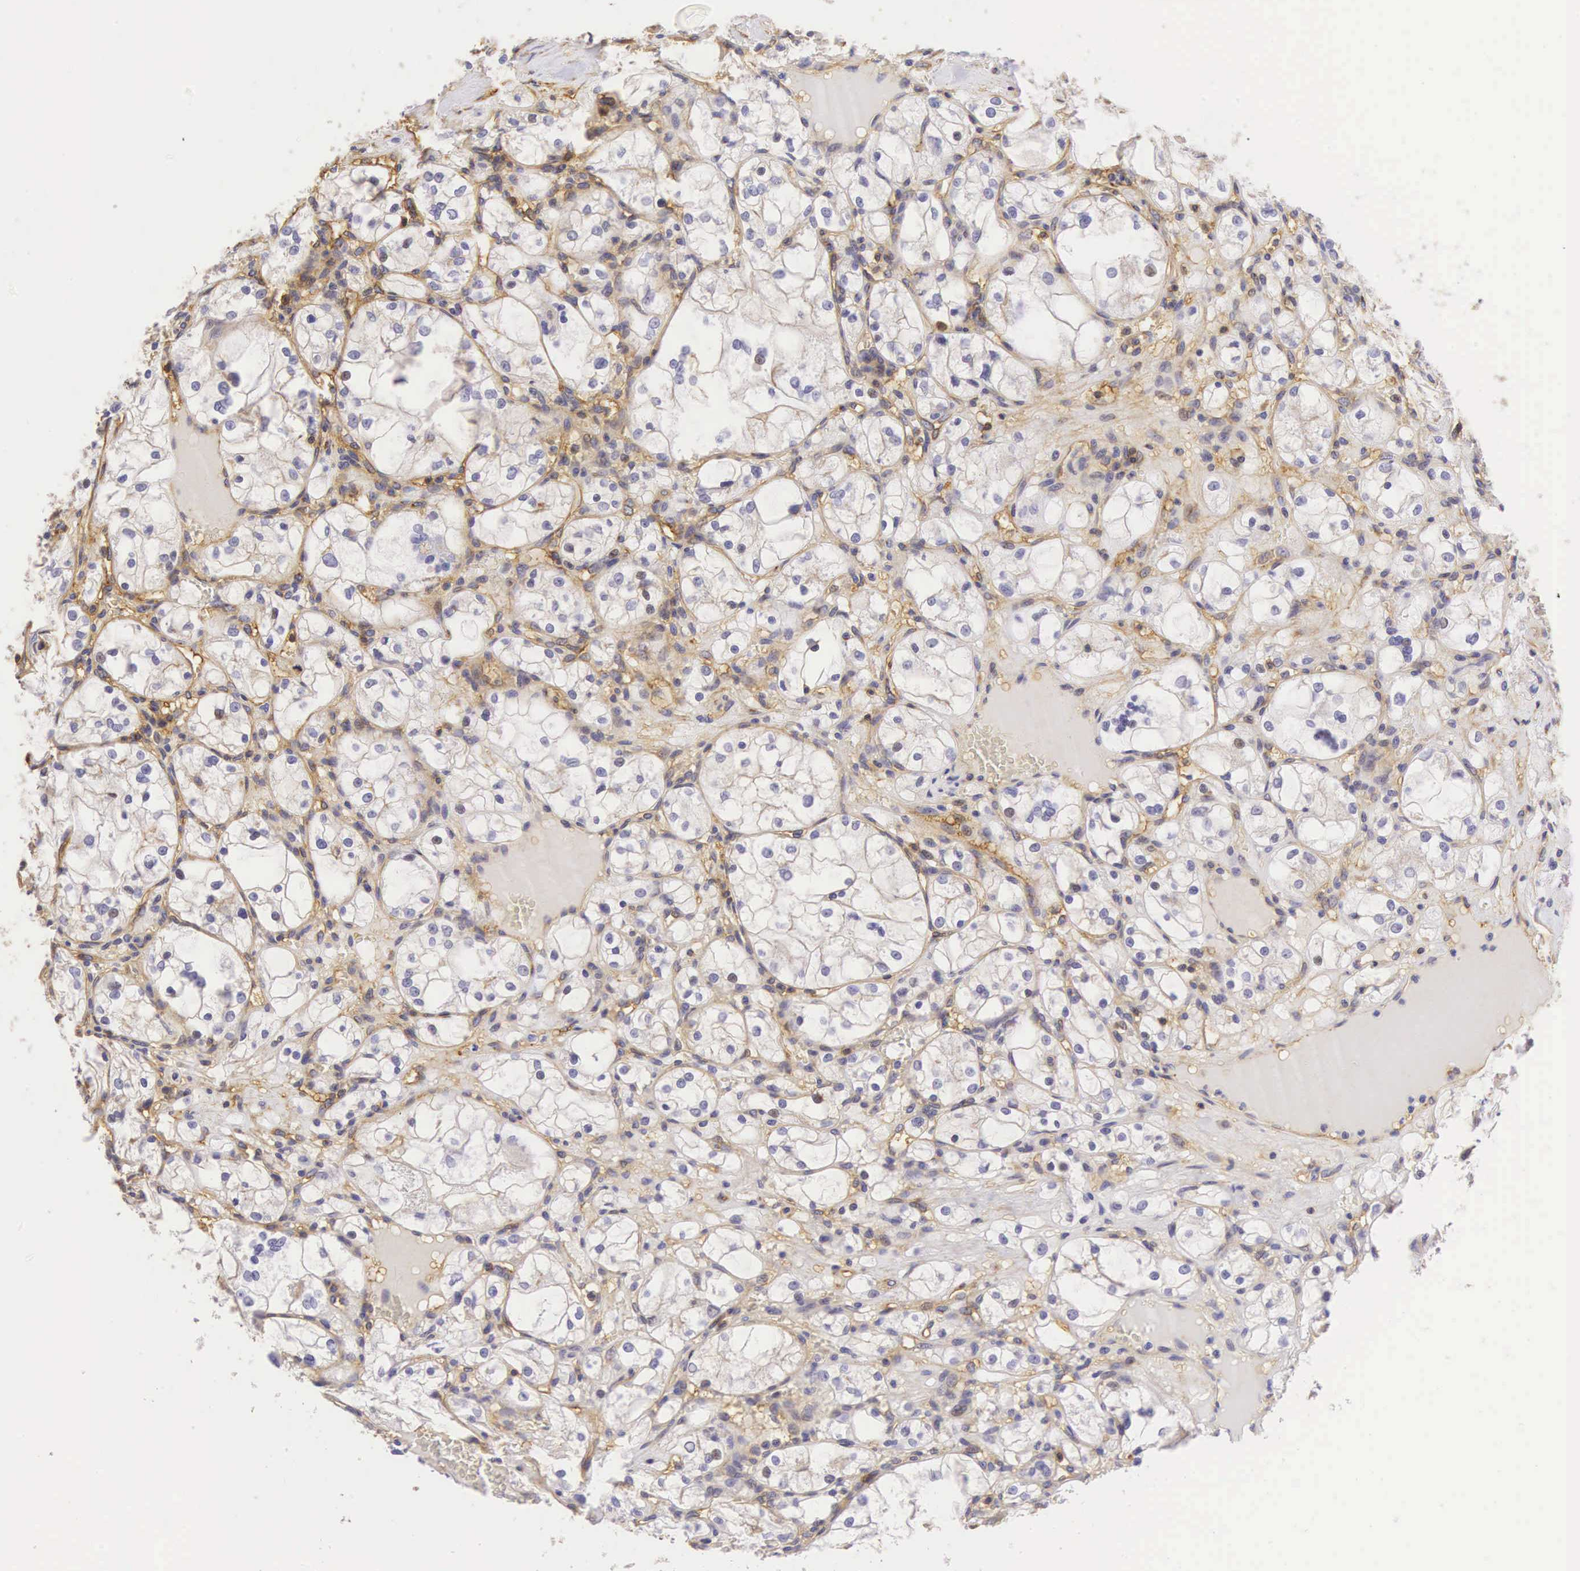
{"staining": {"intensity": "negative", "quantity": "none", "location": "none"}, "tissue": "renal cancer", "cell_type": "Tumor cells", "image_type": "cancer", "snomed": [{"axis": "morphology", "description": "Adenocarcinoma, NOS"}, {"axis": "topography", "description": "Kidney"}], "caption": "Immunohistochemical staining of adenocarcinoma (renal) shows no significant expression in tumor cells.", "gene": "CD99", "patient": {"sex": "male", "age": 61}}